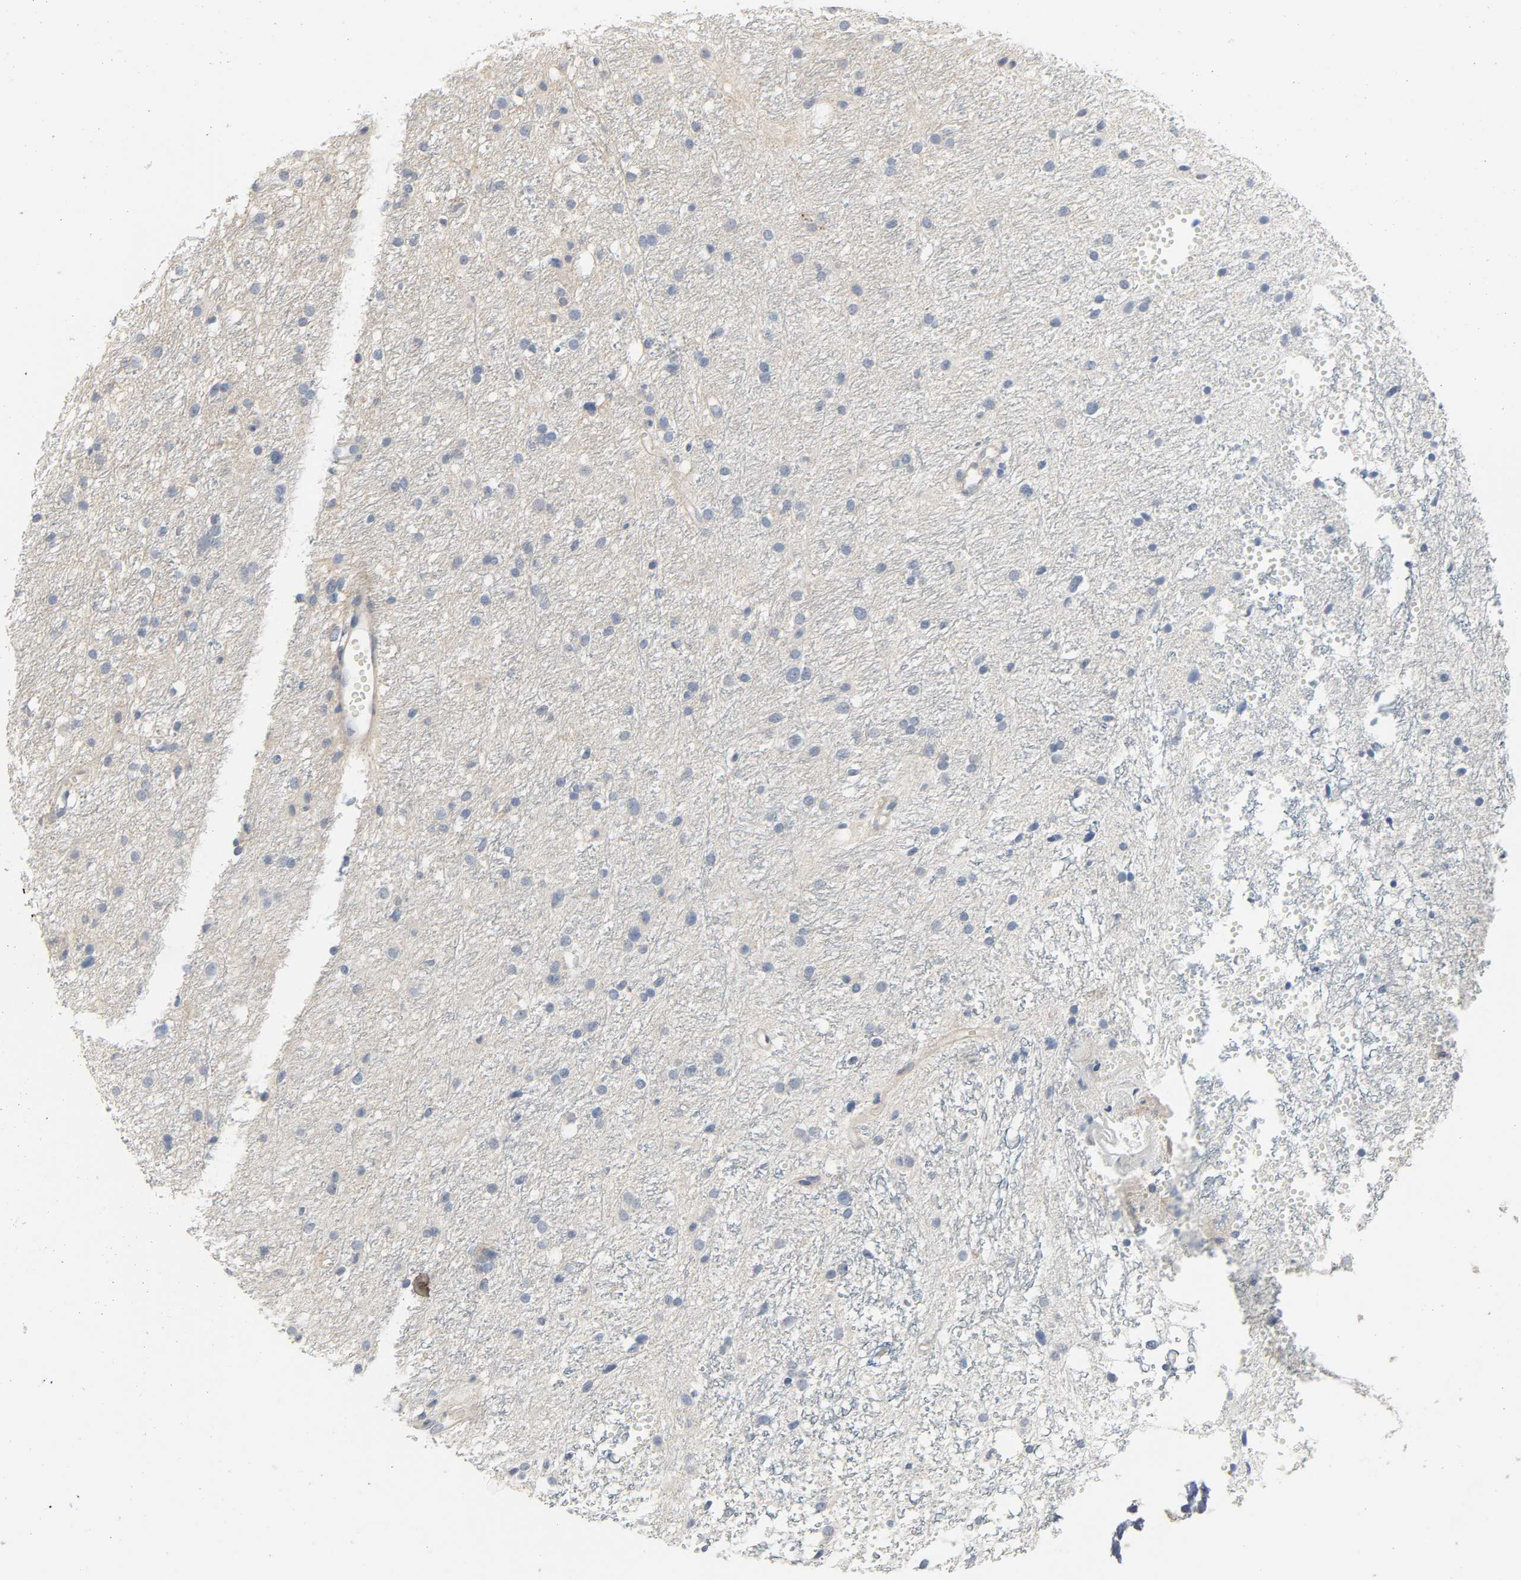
{"staining": {"intensity": "negative", "quantity": "none", "location": "none"}, "tissue": "glioma", "cell_type": "Tumor cells", "image_type": "cancer", "snomed": [{"axis": "morphology", "description": "Glioma, malignant, High grade"}, {"axis": "topography", "description": "Brain"}], "caption": "Histopathology image shows no protein expression in tumor cells of malignant glioma (high-grade) tissue. Nuclei are stained in blue.", "gene": "LIMCH1", "patient": {"sex": "female", "age": 59}}